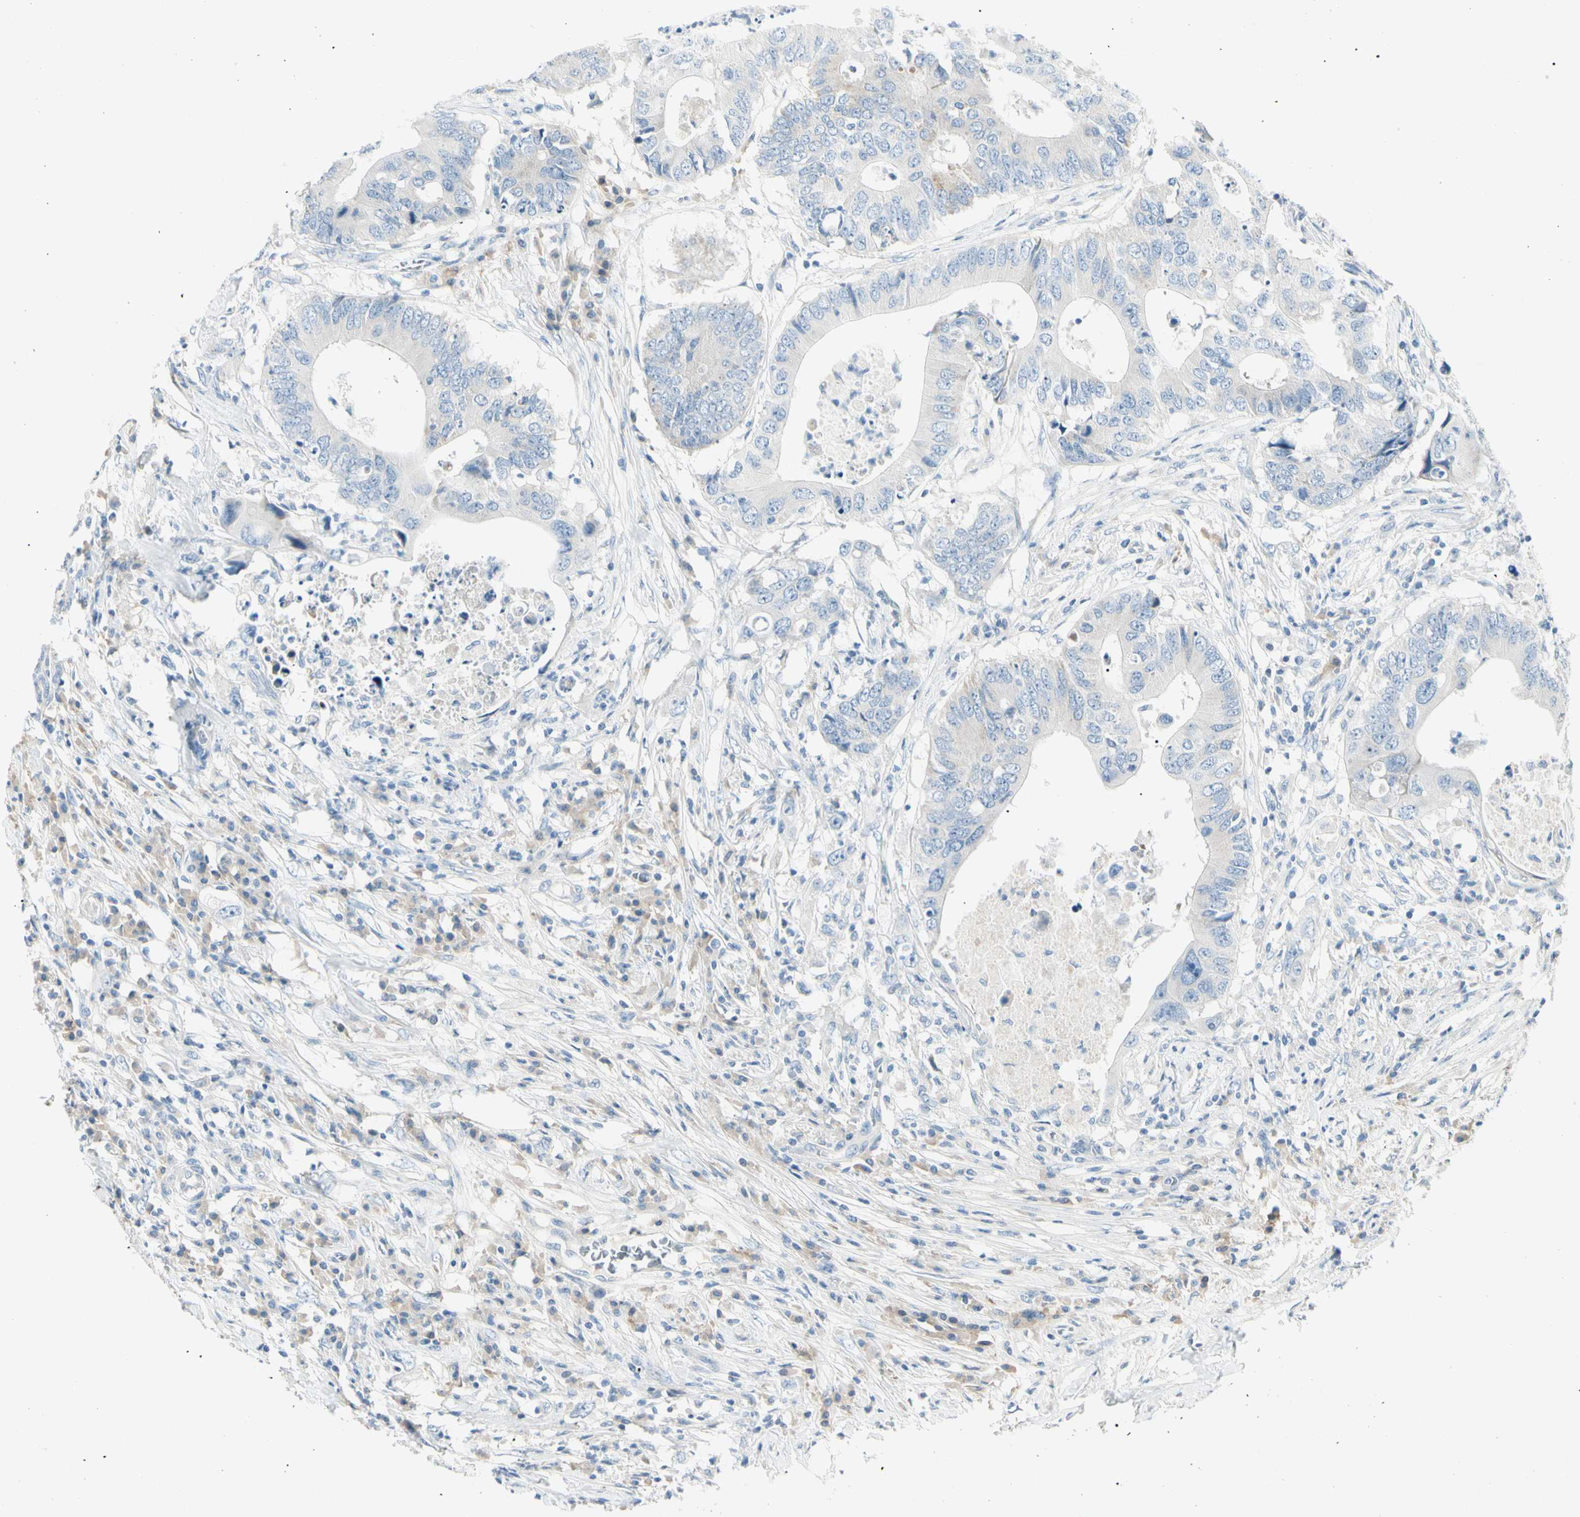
{"staining": {"intensity": "negative", "quantity": "none", "location": "none"}, "tissue": "colorectal cancer", "cell_type": "Tumor cells", "image_type": "cancer", "snomed": [{"axis": "morphology", "description": "Adenocarcinoma, NOS"}, {"axis": "topography", "description": "Colon"}], "caption": "Tumor cells are negative for protein expression in human adenocarcinoma (colorectal).", "gene": "SLC6A15", "patient": {"sex": "male", "age": 71}}